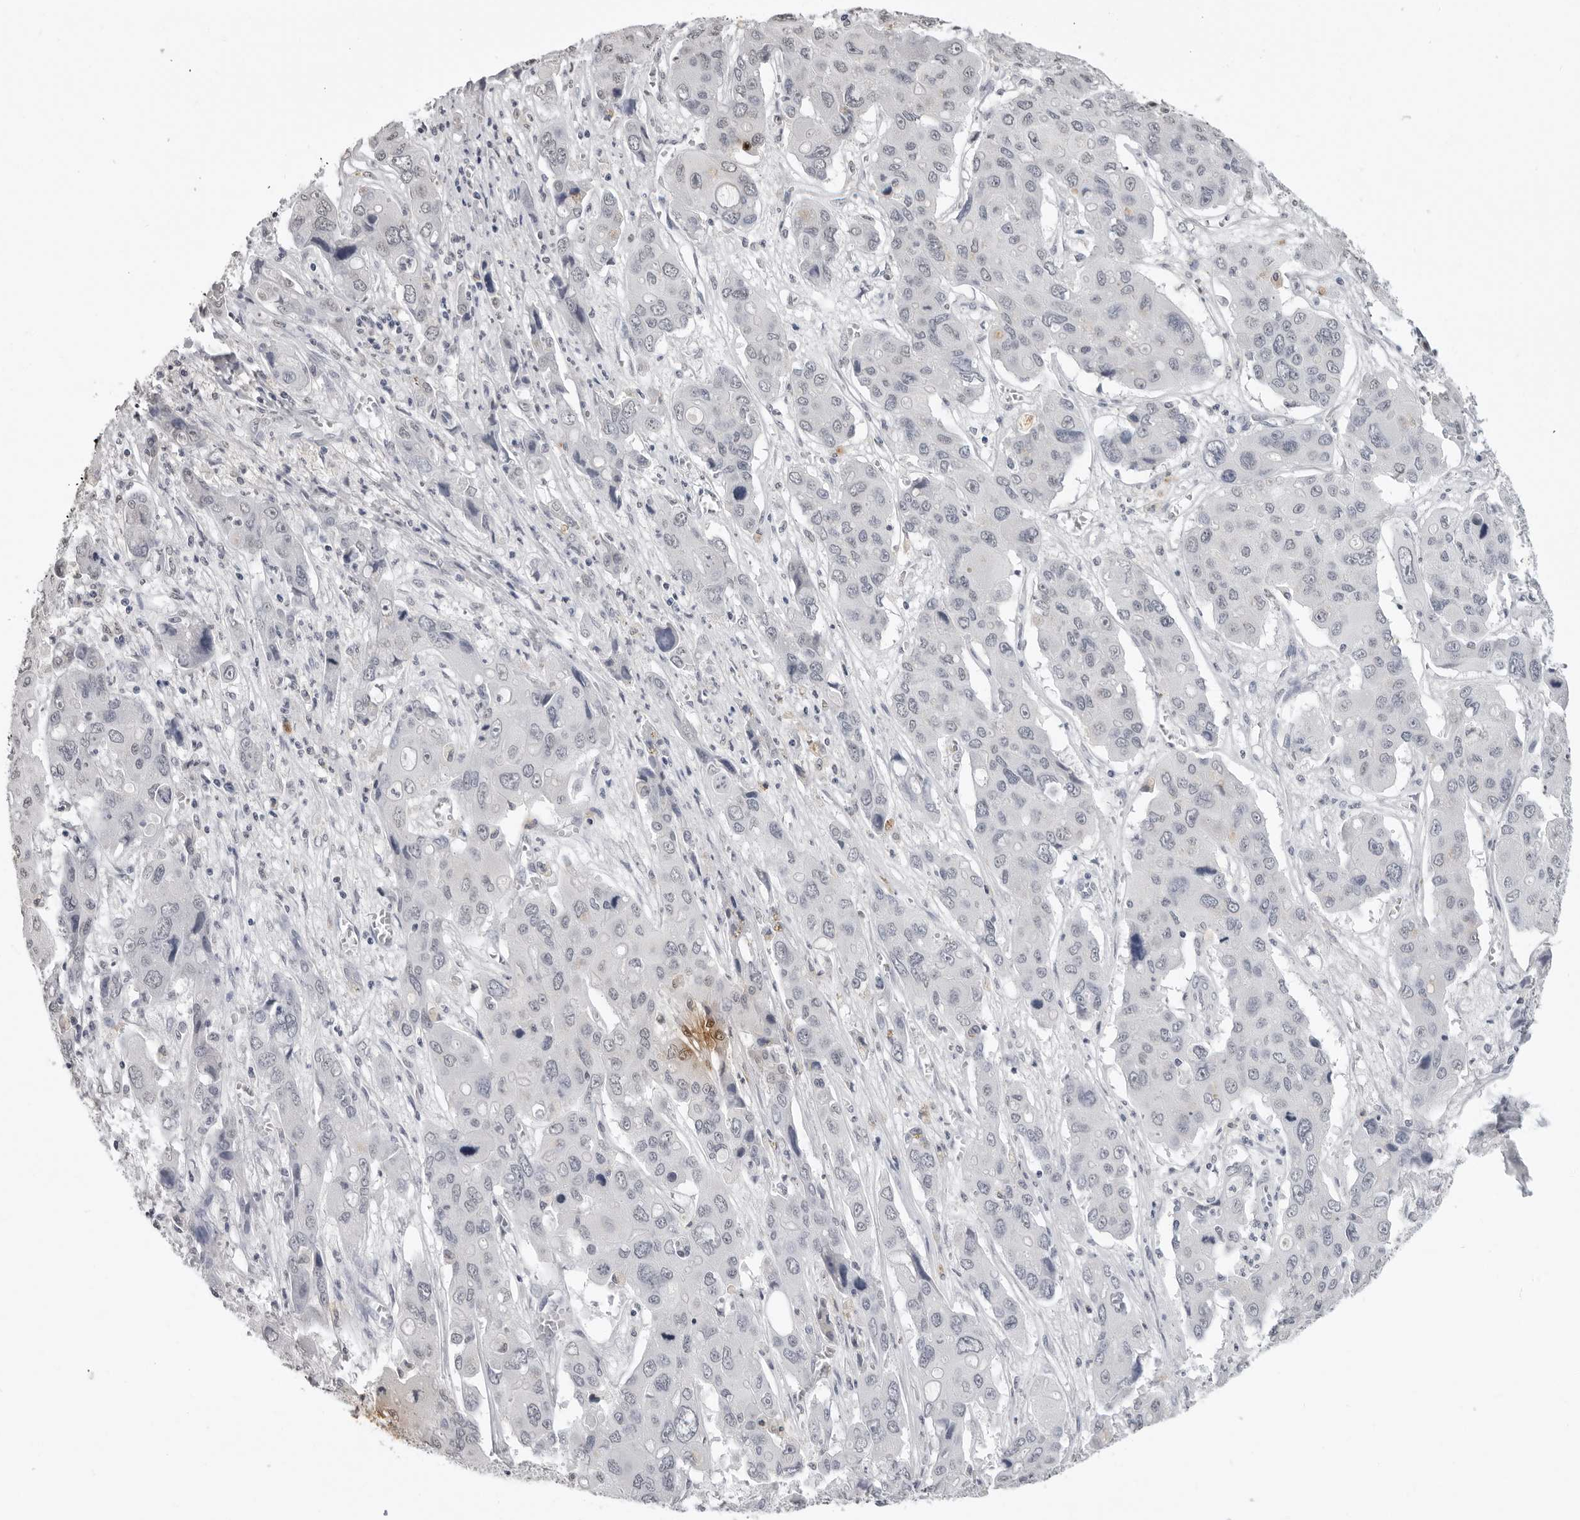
{"staining": {"intensity": "negative", "quantity": "none", "location": "none"}, "tissue": "liver cancer", "cell_type": "Tumor cells", "image_type": "cancer", "snomed": [{"axis": "morphology", "description": "Cholangiocarcinoma"}, {"axis": "topography", "description": "Liver"}], "caption": "Immunohistochemical staining of cholangiocarcinoma (liver) exhibits no significant expression in tumor cells. (Immunohistochemistry (ihc), brightfield microscopy, high magnification).", "gene": "HEPACAM", "patient": {"sex": "male", "age": 67}}